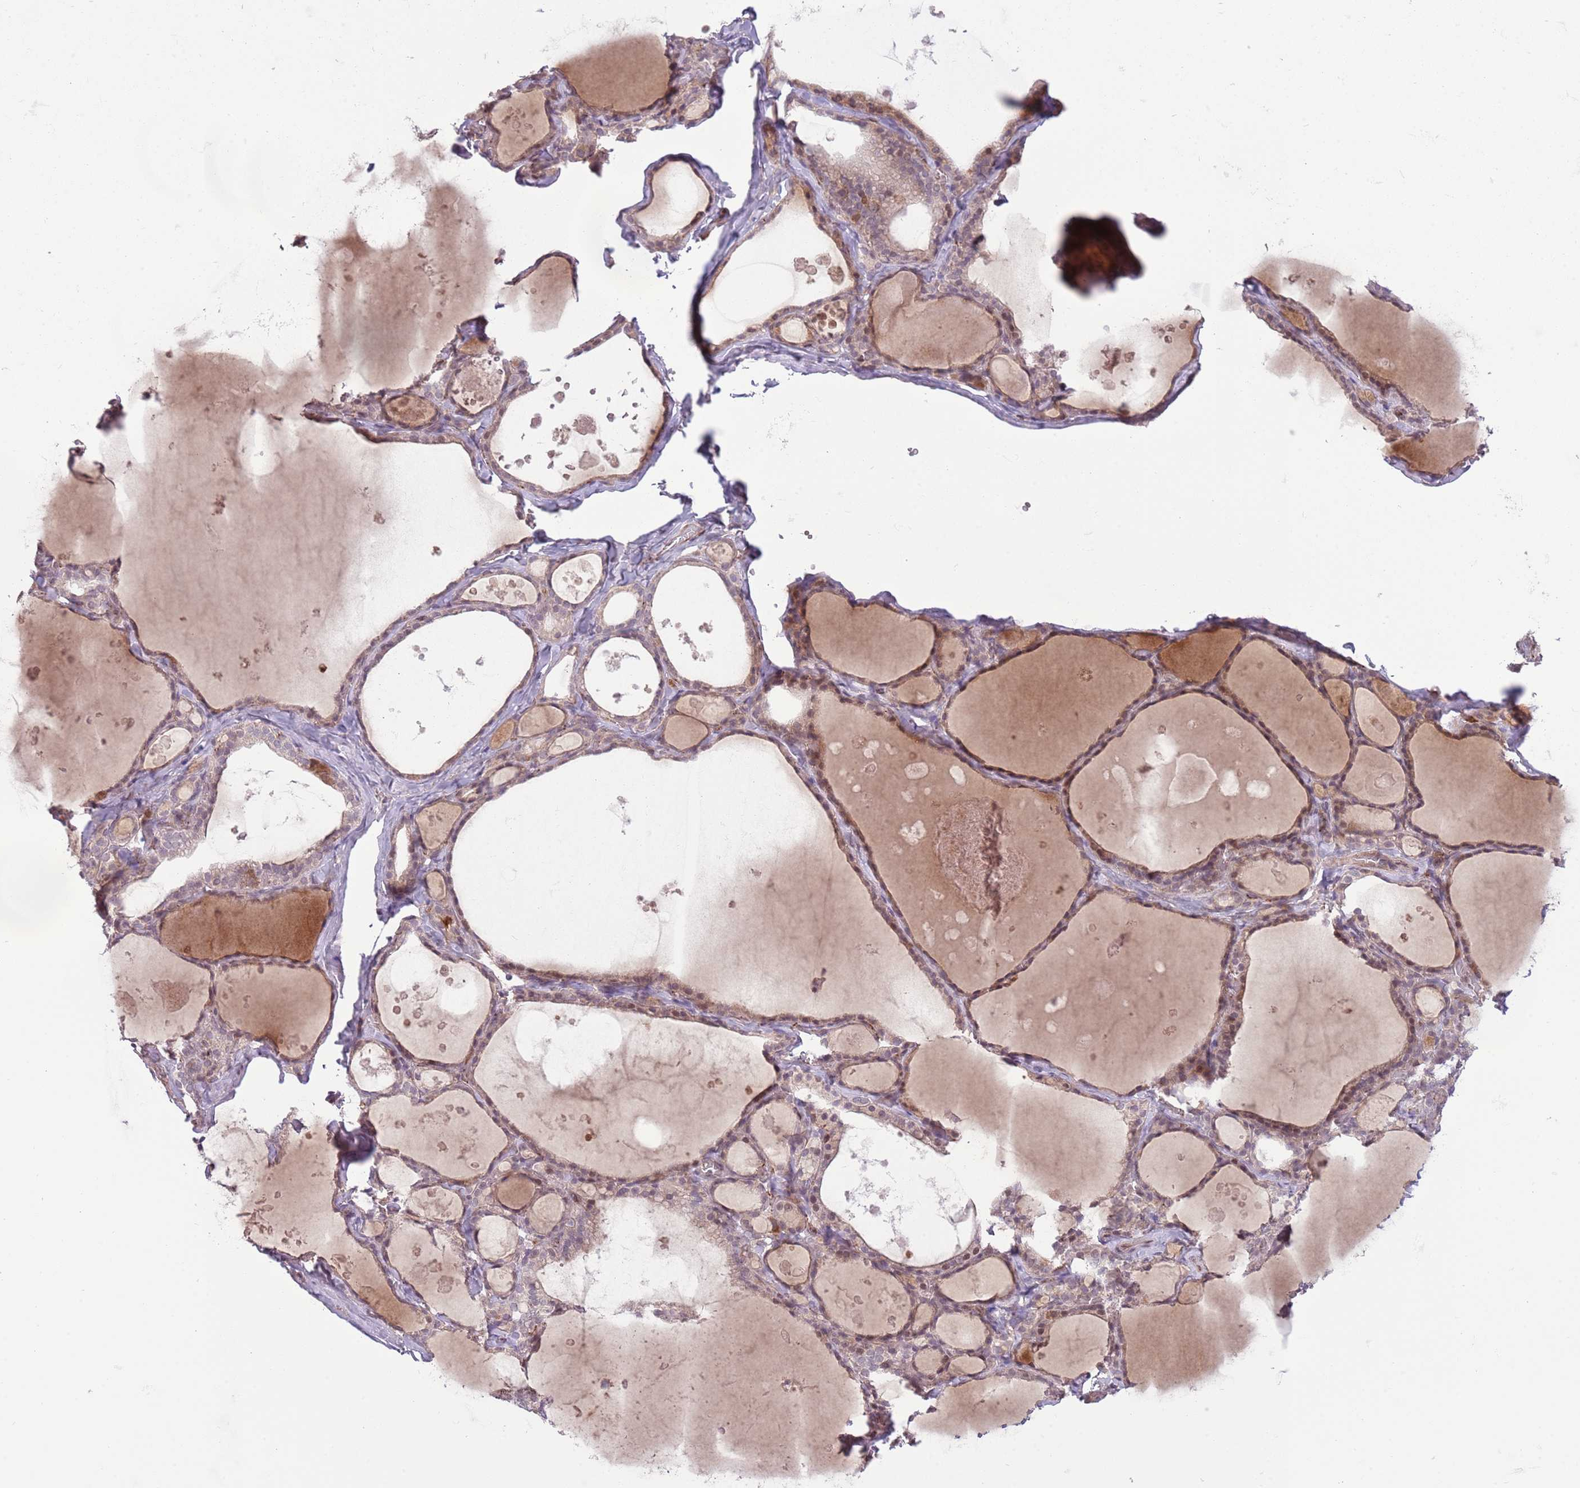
{"staining": {"intensity": "moderate", "quantity": ">75%", "location": "cytoplasmic/membranous,nuclear"}, "tissue": "thyroid gland", "cell_type": "Glandular cells", "image_type": "normal", "snomed": [{"axis": "morphology", "description": "Normal tissue, NOS"}, {"axis": "topography", "description": "Thyroid gland"}], "caption": "A photomicrograph of human thyroid gland stained for a protein demonstrates moderate cytoplasmic/membranous,nuclear brown staining in glandular cells.", "gene": "DPP10", "patient": {"sex": "male", "age": 56}}